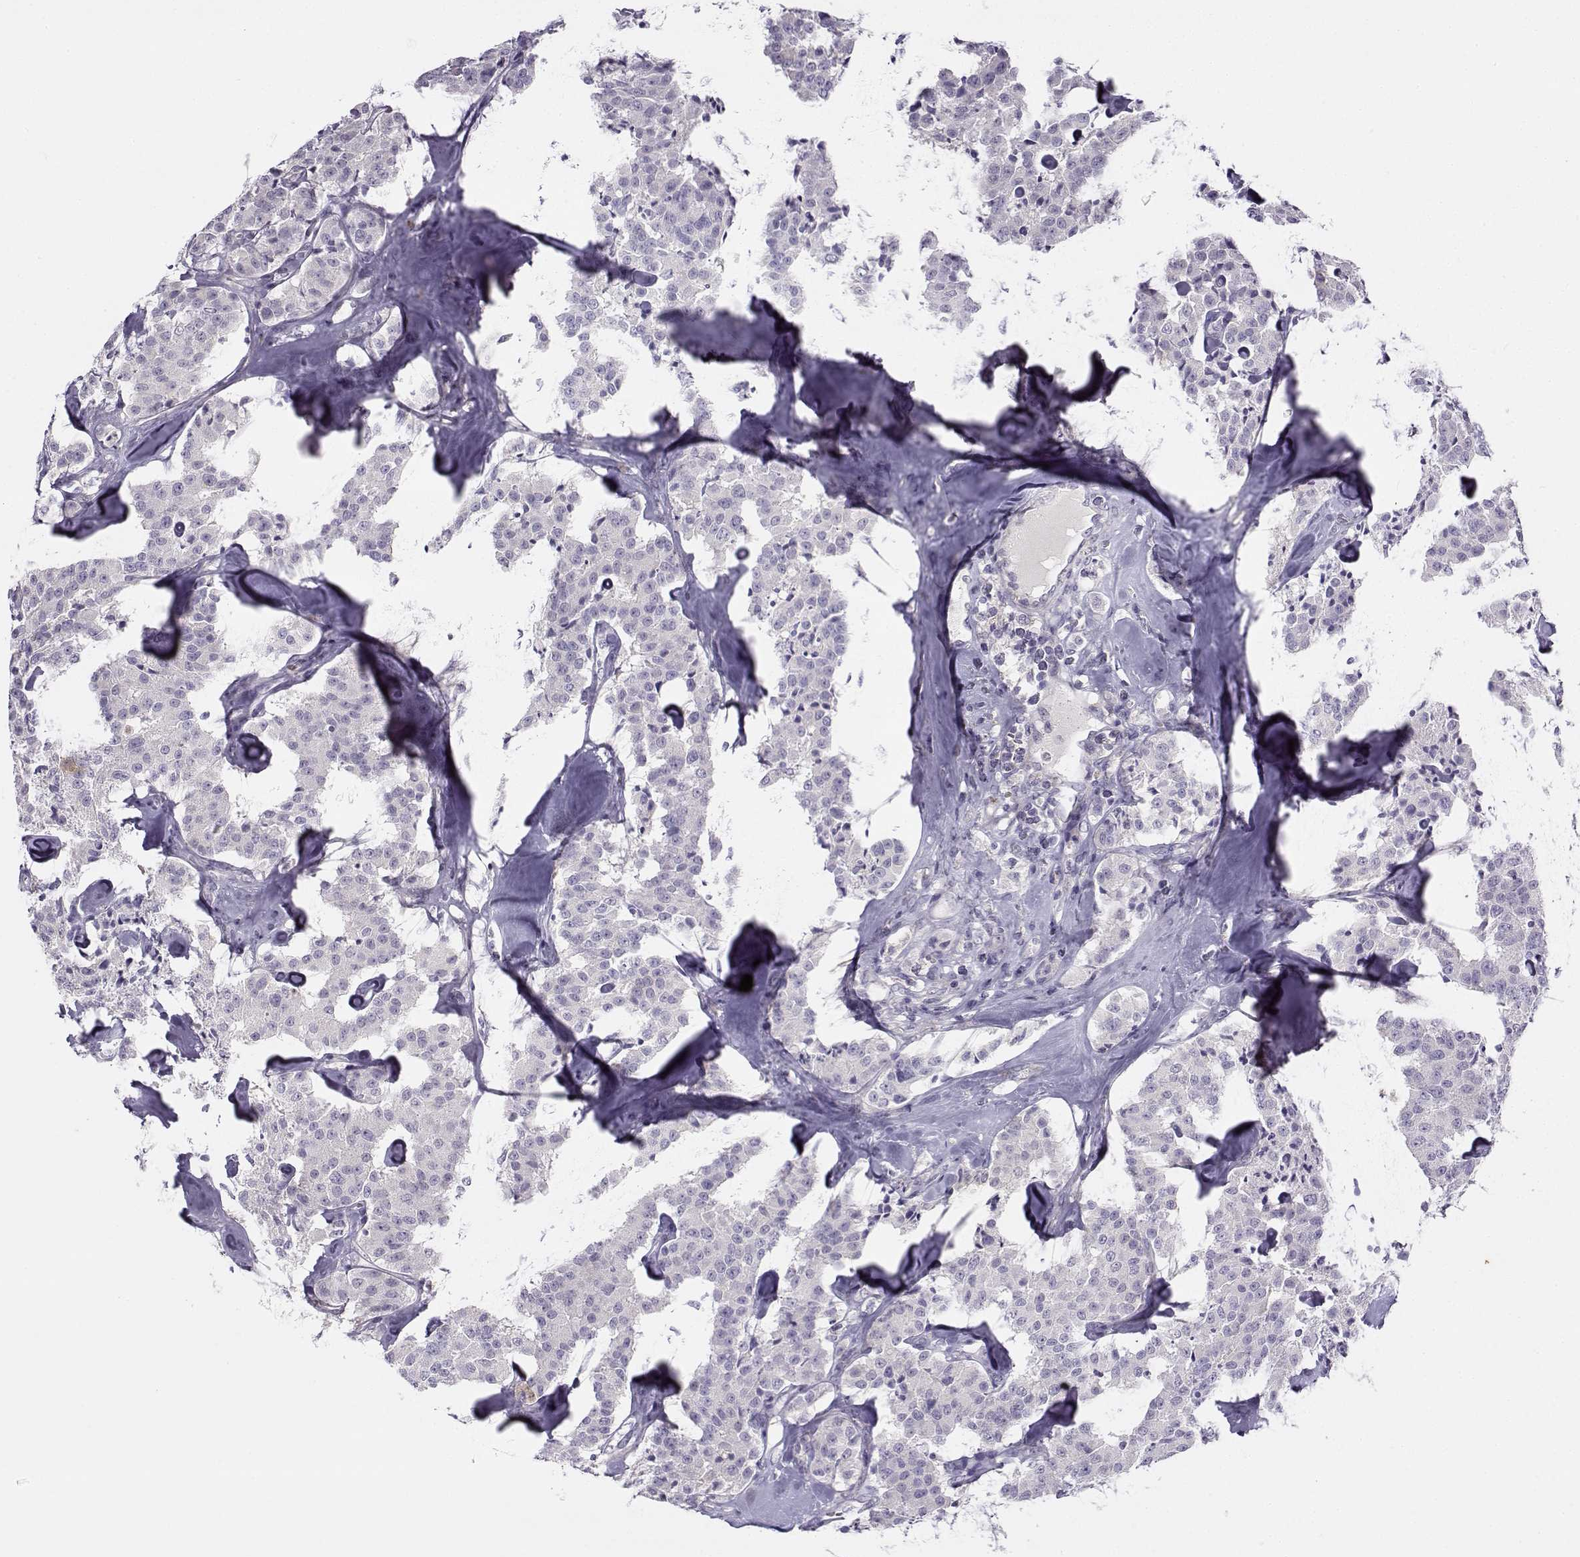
{"staining": {"intensity": "negative", "quantity": "none", "location": "none"}, "tissue": "carcinoid", "cell_type": "Tumor cells", "image_type": "cancer", "snomed": [{"axis": "morphology", "description": "Carcinoid, malignant, NOS"}, {"axis": "topography", "description": "Pancreas"}], "caption": "Tumor cells are negative for brown protein staining in malignant carcinoid. Nuclei are stained in blue.", "gene": "UCP3", "patient": {"sex": "male", "age": 41}}